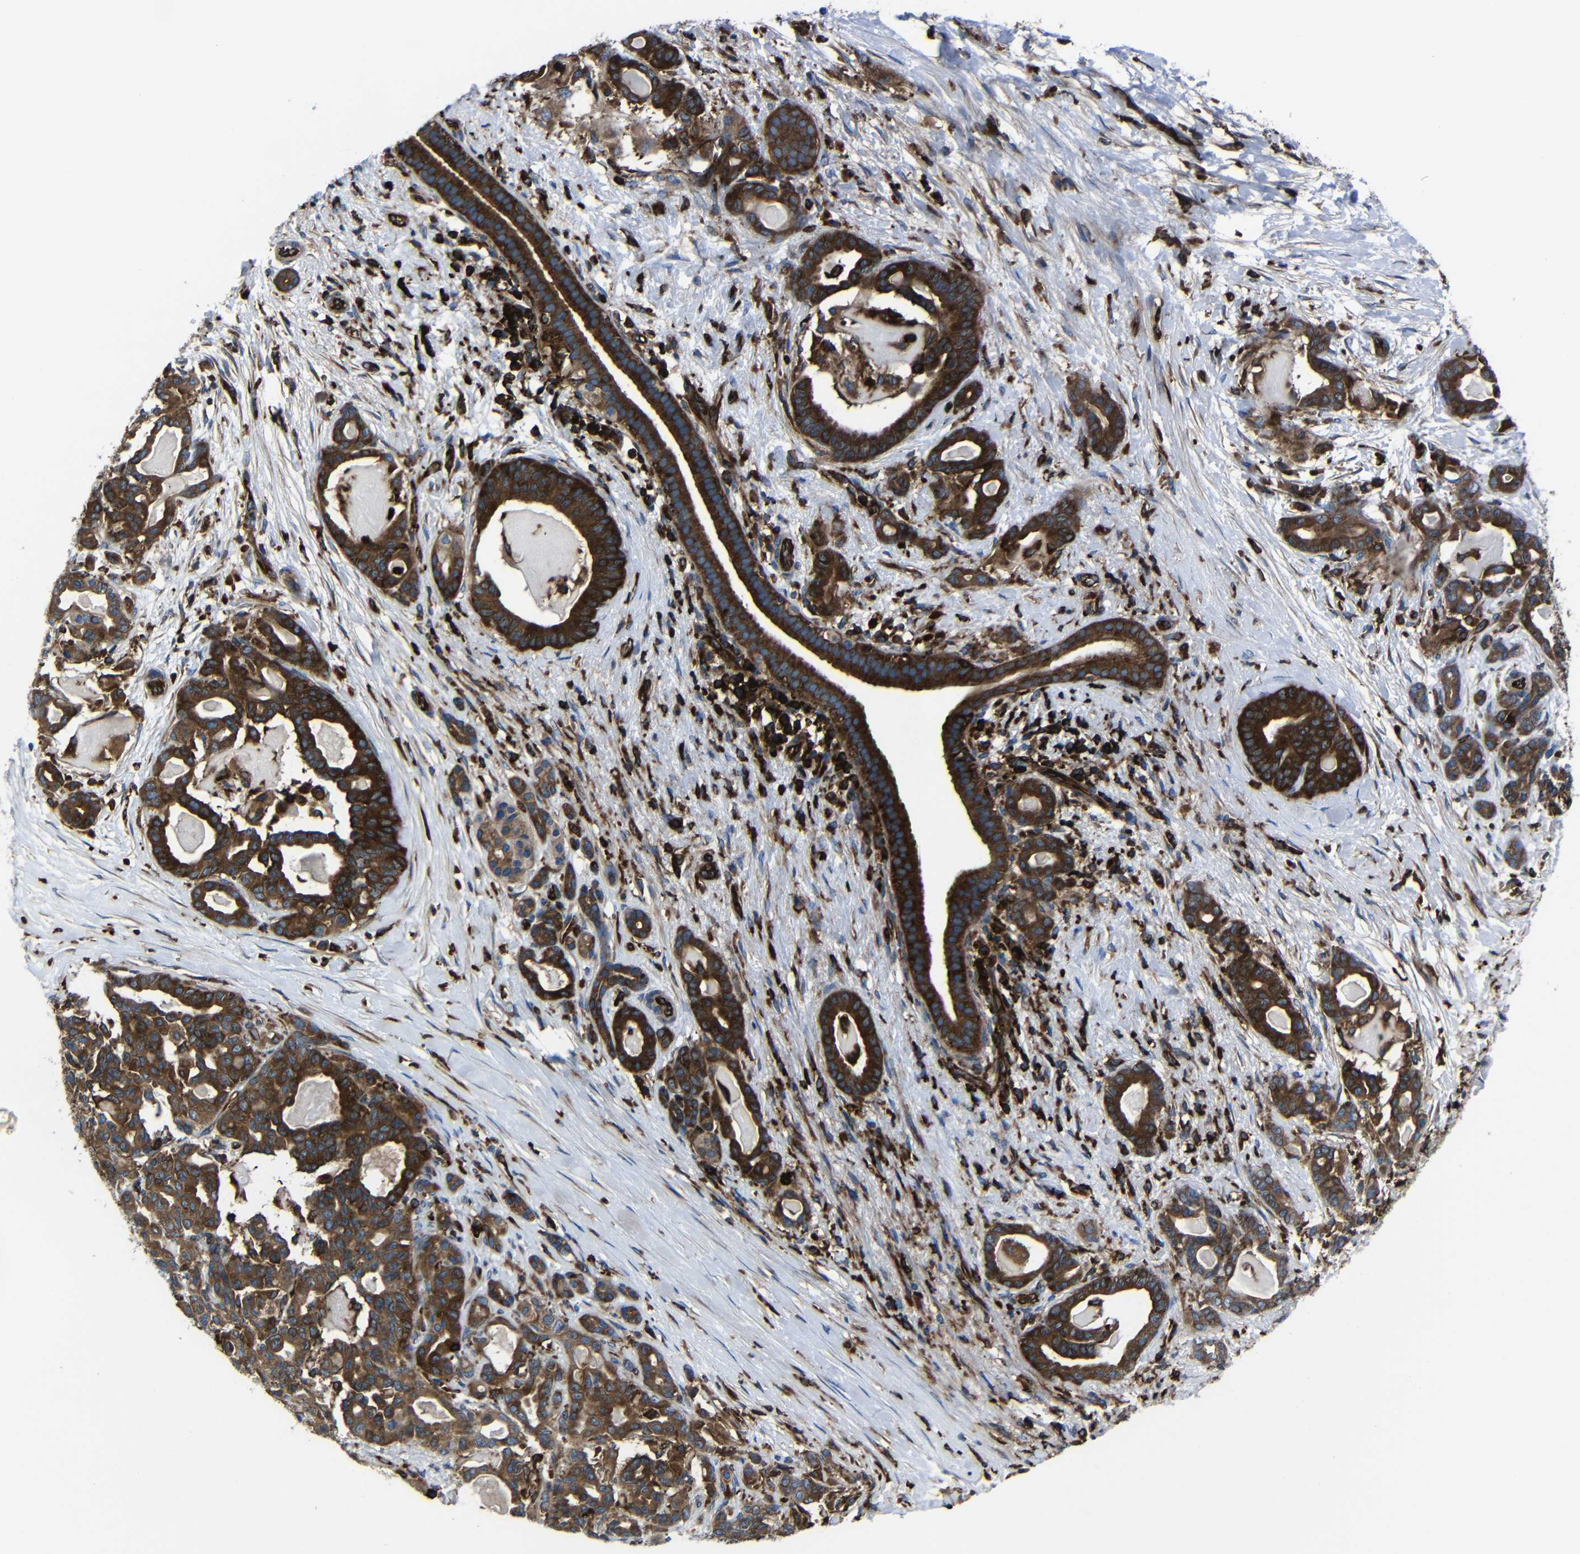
{"staining": {"intensity": "strong", "quantity": ">75%", "location": "cytoplasmic/membranous"}, "tissue": "pancreatic cancer", "cell_type": "Tumor cells", "image_type": "cancer", "snomed": [{"axis": "morphology", "description": "Adenocarcinoma, NOS"}, {"axis": "topography", "description": "Pancreas"}], "caption": "A photomicrograph of adenocarcinoma (pancreatic) stained for a protein demonstrates strong cytoplasmic/membranous brown staining in tumor cells.", "gene": "ARHGEF1", "patient": {"sex": "male", "age": 63}}